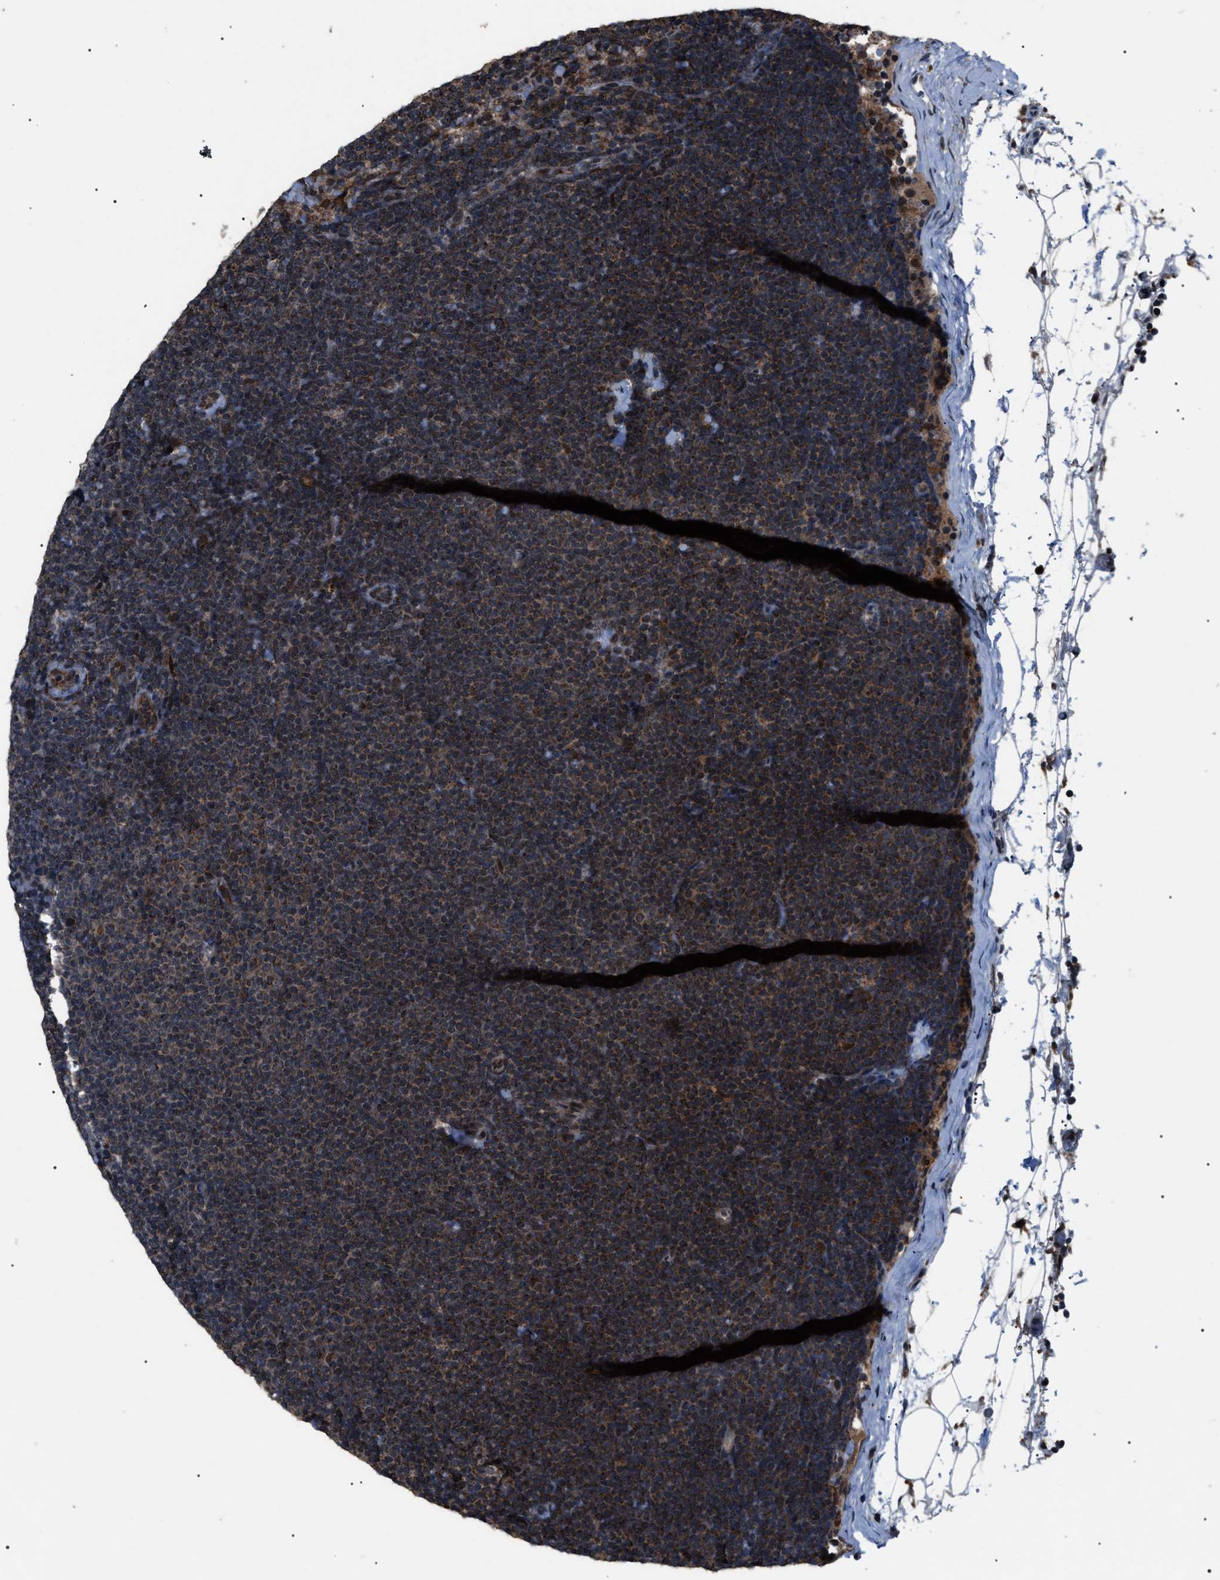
{"staining": {"intensity": "moderate", "quantity": ">75%", "location": "cytoplasmic/membranous"}, "tissue": "lymphoma", "cell_type": "Tumor cells", "image_type": "cancer", "snomed": [{"axis": "morphology", "description": "Malignant lymphoma, non-Hodgkin's type, Low grade"}, {"axis": "topography", "description": "Lymph node"}], "caption": "Malignant lymphoma, non-Hodgkin's type (low-grade) stained with IHC demonstrates moderate cytoplasmic/membranous positivity in approximately >75% of tumor cells.", "gene": "ZFAND2A", "patient": {"sex": "female", "age": 53}}